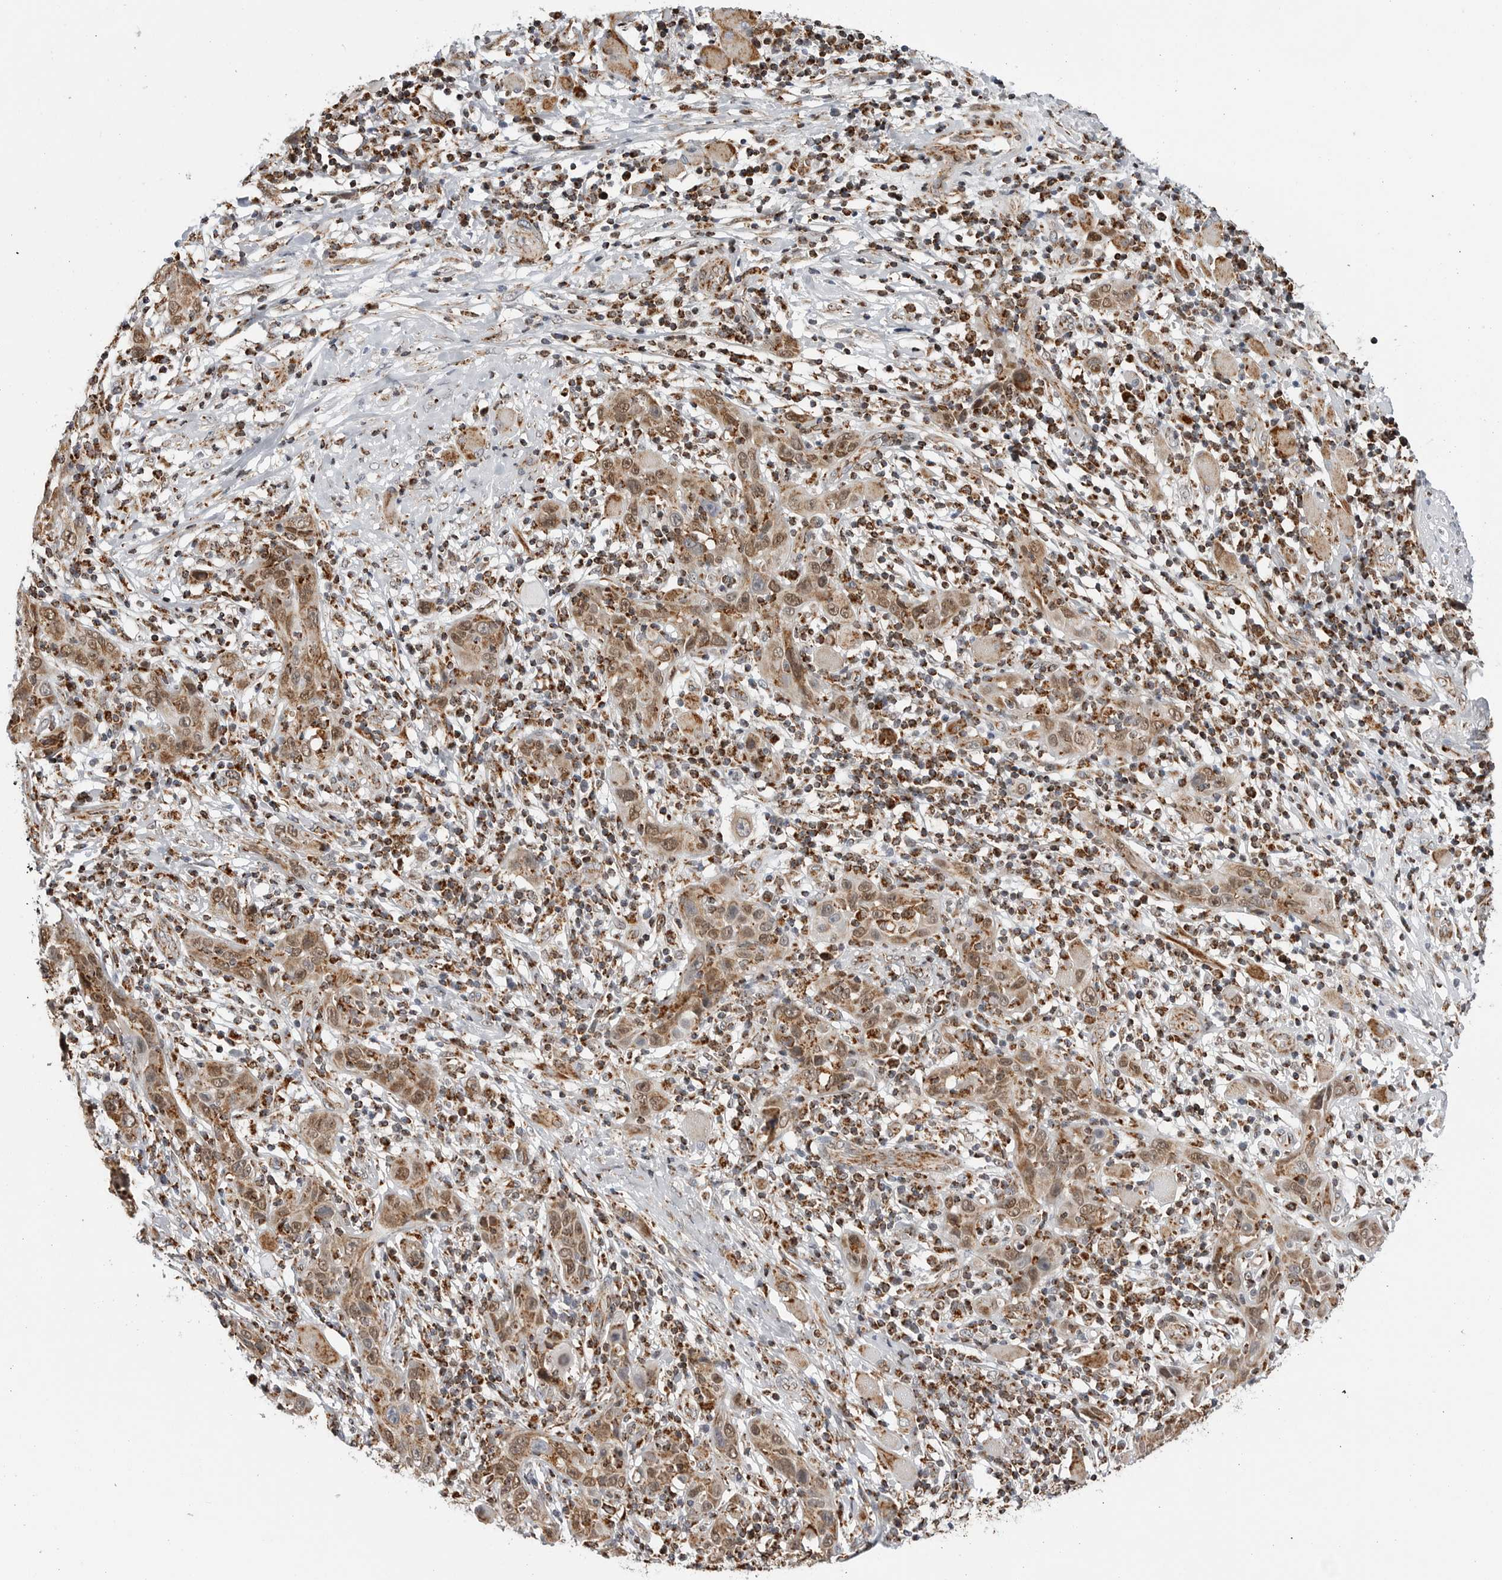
{"staining": {"intensity": "moderate", "quantity": ">75%", "location": "cytoplasmic/membranous,nuclear"}, "tissue": "skin cancer", "cell_type": "Tumor cells", "image_type": "cancer", "snomed": [{"axis": "morphology", "description": "Squamous cell carcinoma, NOS"}, {"axis": "topography", "description": "Skin"}], "caption": "Tumor cells show moderate cytoplasmic/membranous and nuclear expression in about >75% of cells in skin squamous cell carcinoma.", "gene": "COX5A", "patient": {"sex": "female", "age": 88}}